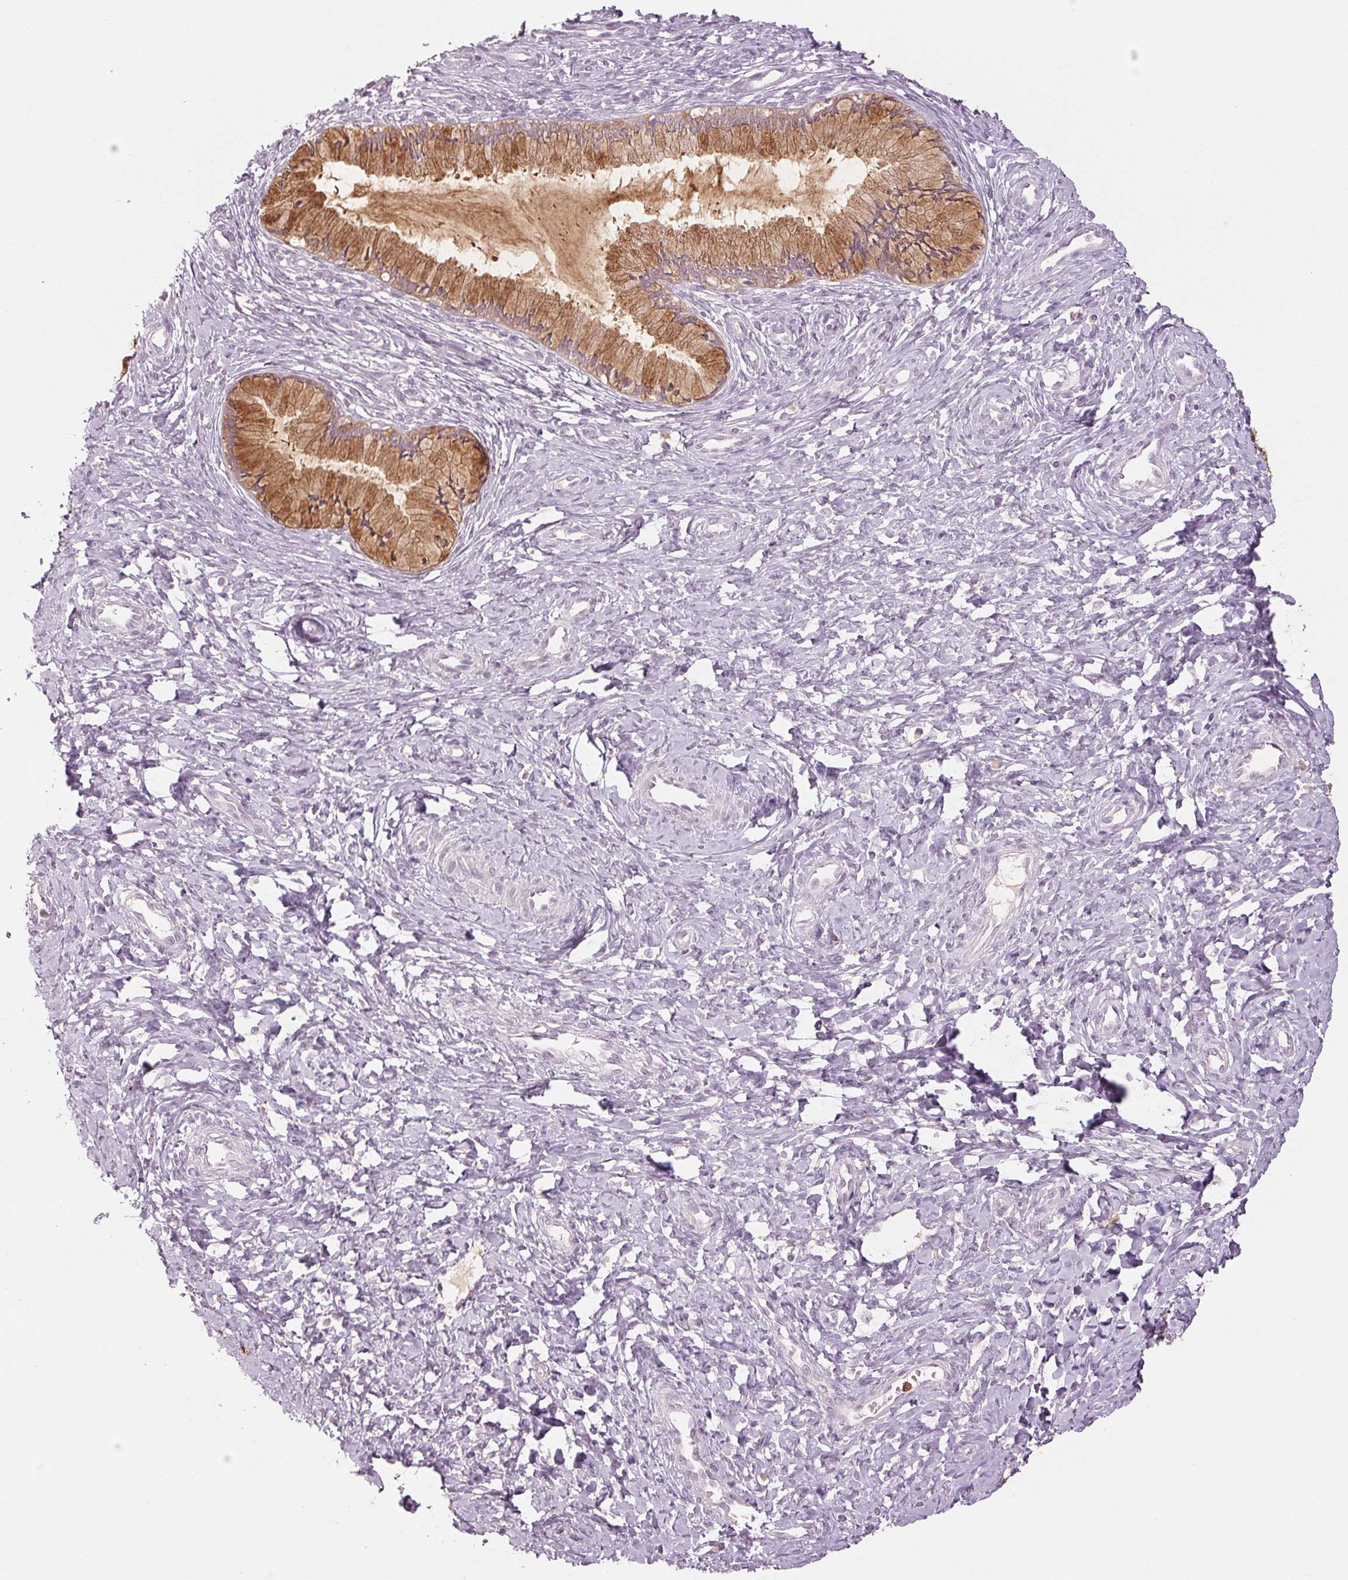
{"staining": {"intensity": "moderate", "quantity": ">75%", "location": "cytoplasmic/membranous"}, "tissue": "cervix", "cell_type": "Glandular cells", "image_type": "normal", "snomed": [{"axis": "morphology", "description": "Normal tissue, NOS"}, {"axis": "topography", "description": "Cervix"}], "caption": "An immunohistochemistry (IHC) micrograph of benign tissue is shown. Protein staining in brown labels moderate cytoplasmic/membranous positivity in cervix within glandular cells. Nuclei are stained in blue.", "gene": "LTF", "patient": {"sex": "female", "age": 37}}